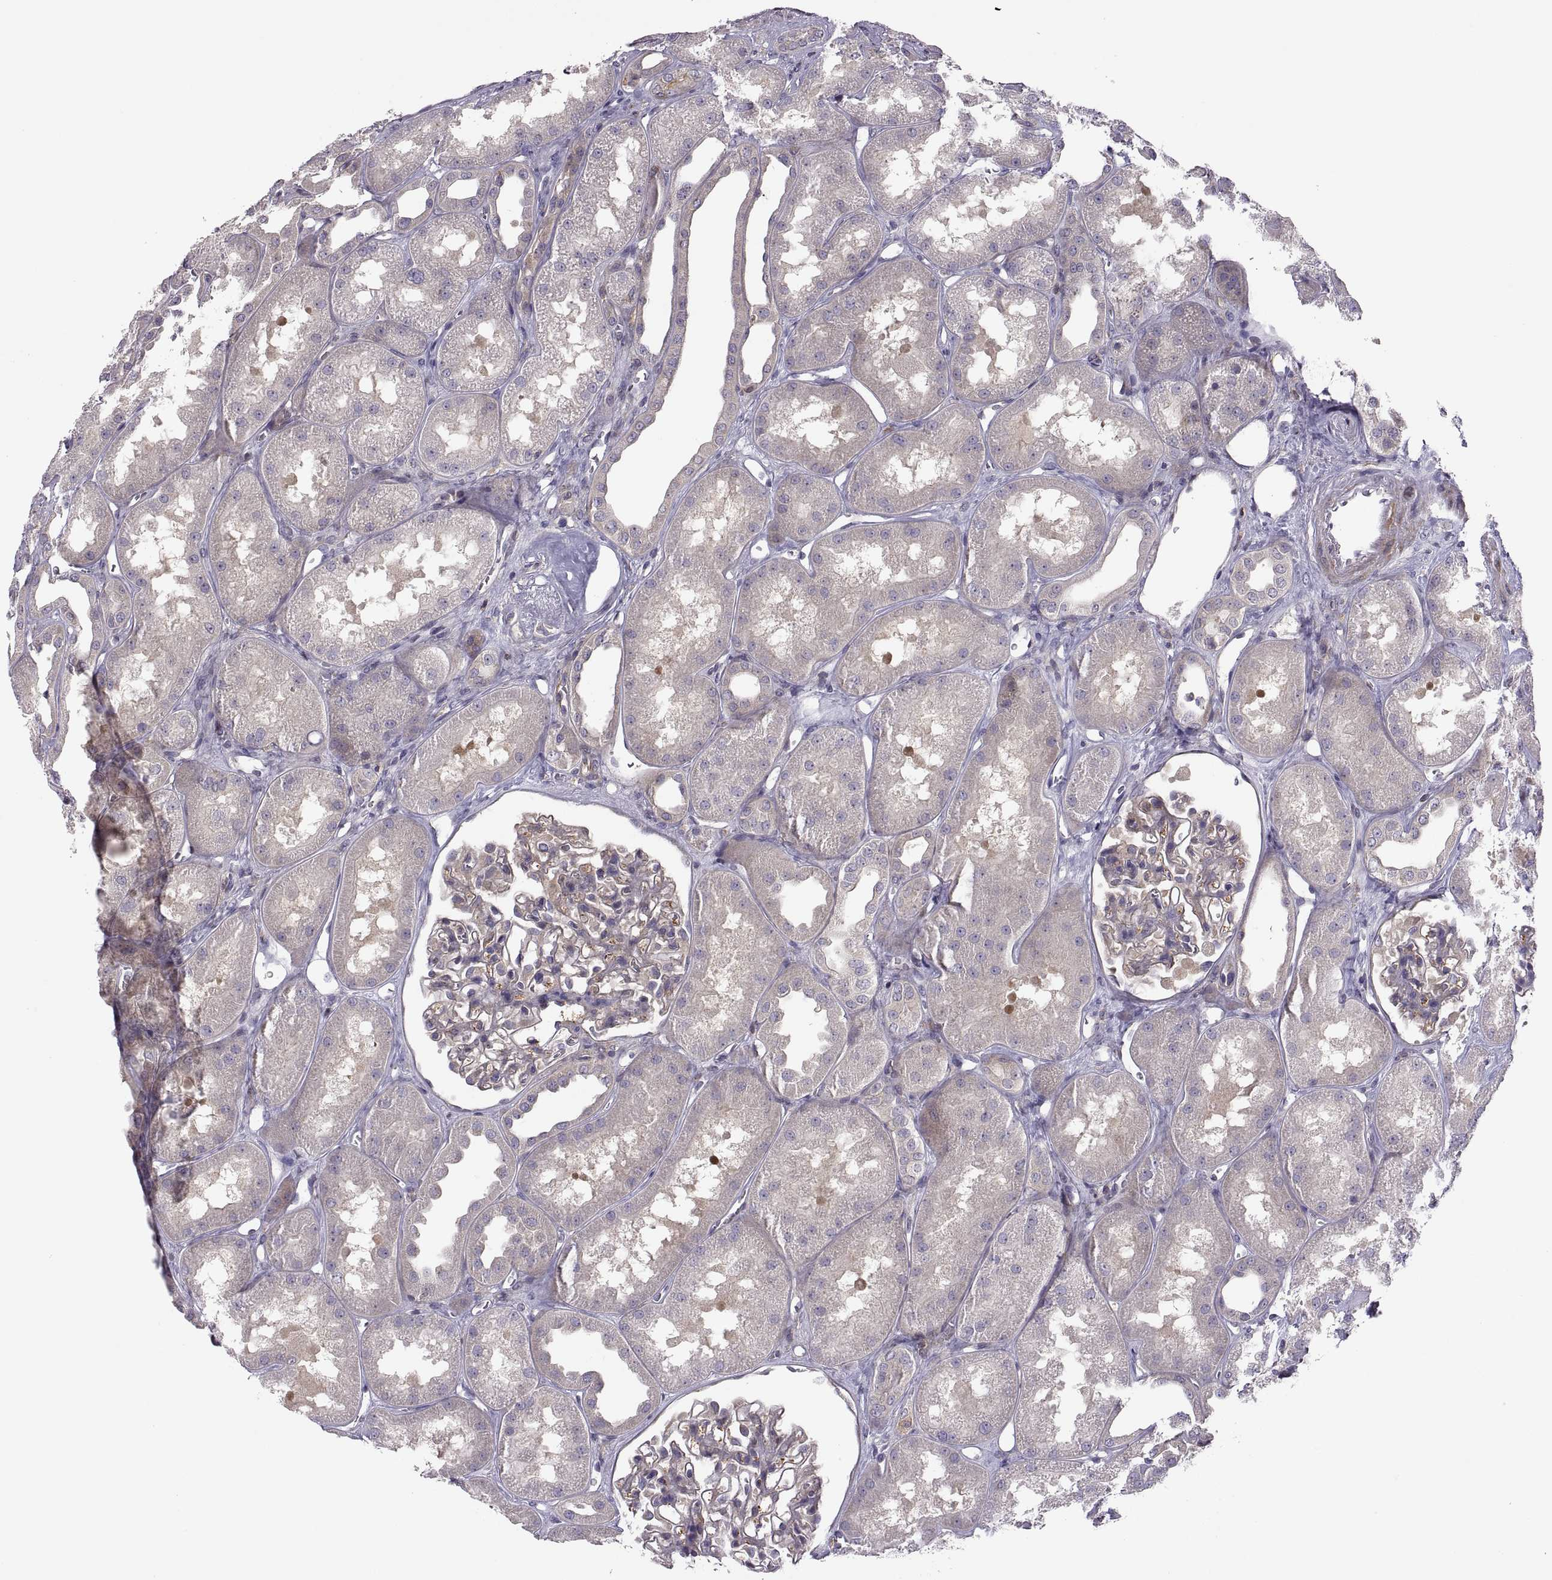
{"staining": {"intensity": "moderate", "quantity": "<25%", "location": "cytoplasmic/membranous"}, "tissue": "kidney", "cell_type": "Cells in glomeruli", "image_type": "normal", "snomed": [{"axis": "morphology", "description": "Normal tissue, NOS"}, {"axis": "topography", "description": "Kidney"}], "caption": "There is low levels of moderate cytoplasmic/membranous positivity in cells in glomeruli of normal kidney, as demonstrated by immunohistochemical staining (brown color).", "gene": "SPATA32", "patient": {"sex": "male", "age": 61}}